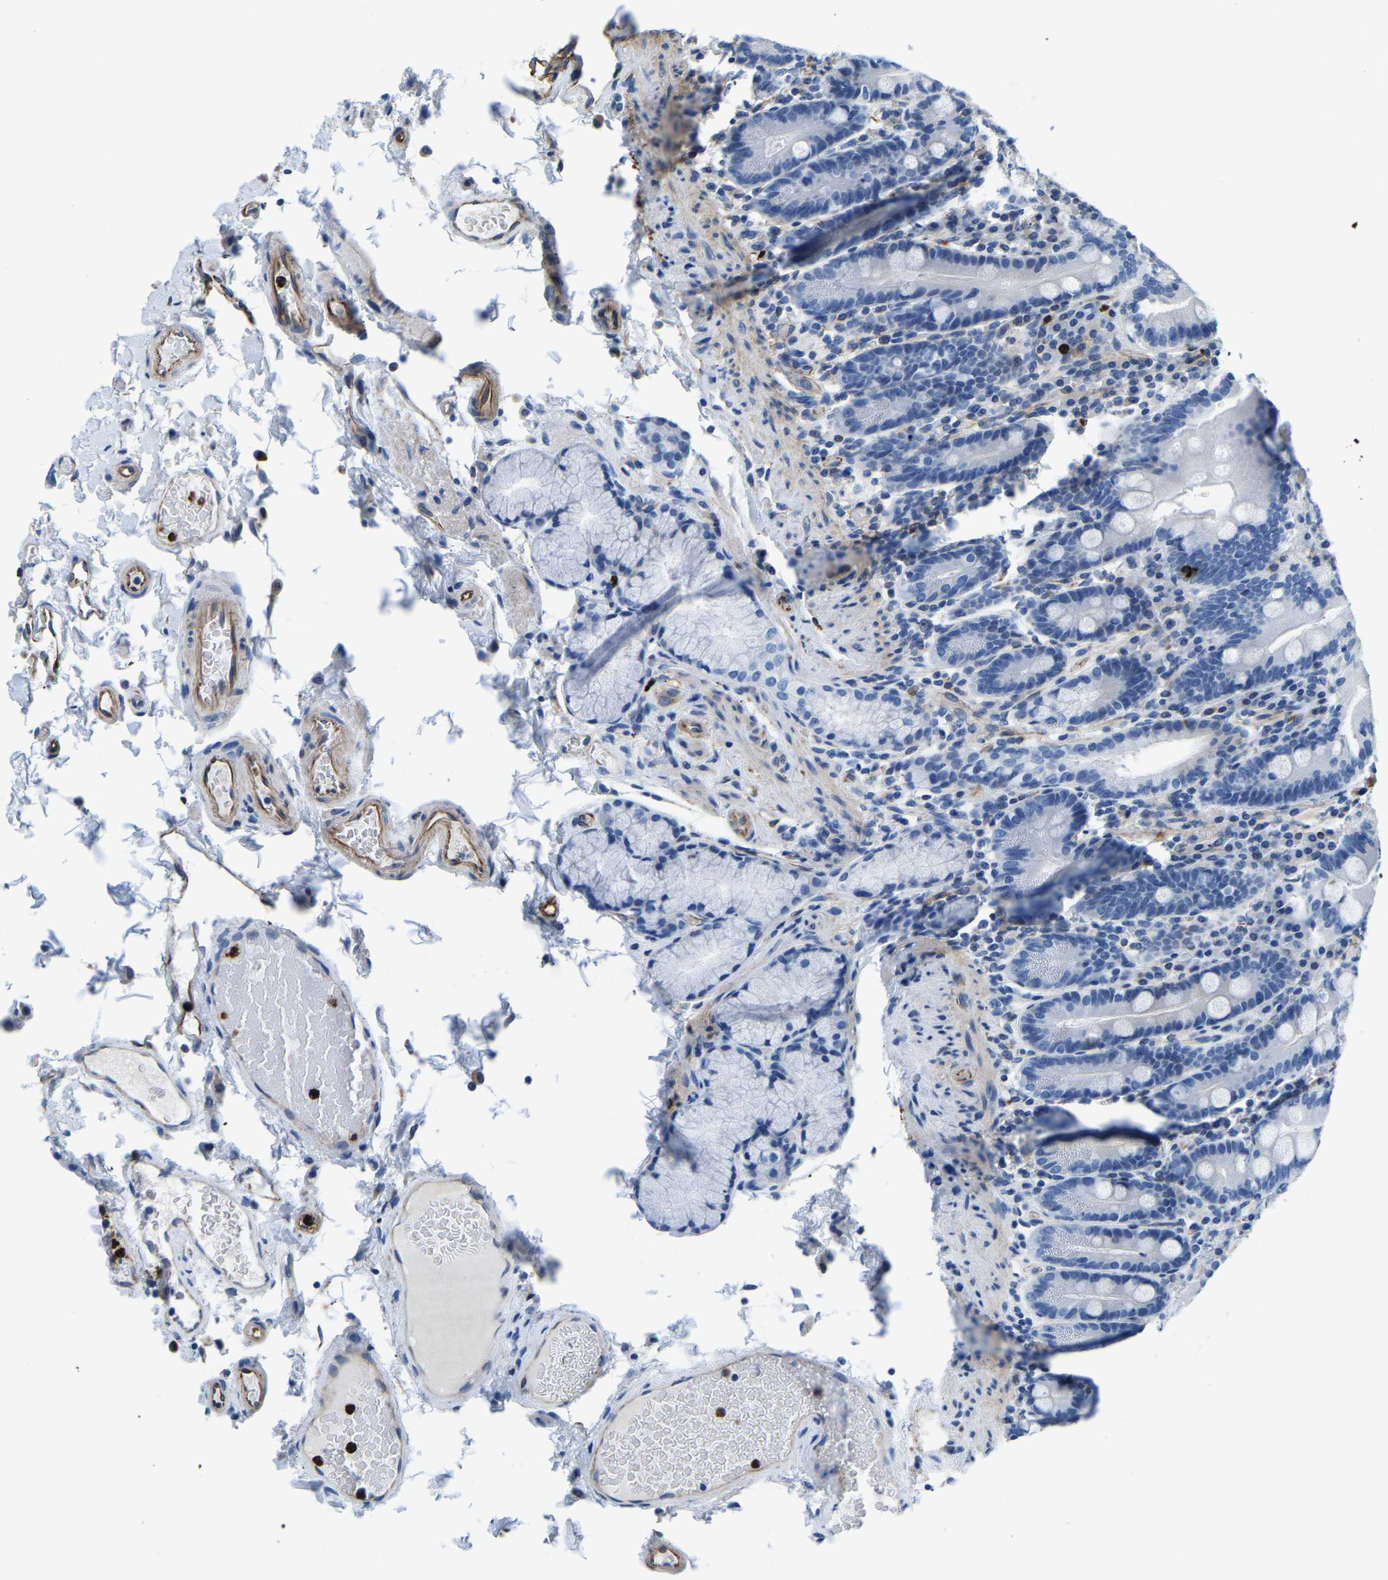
{"staining": {"intensity": "negative", "quantity": "none", "location": "none"}, "tissue": "duodenum", "cell_type": "Glandular cells", "image_type": "normal", "snomed": [{"axis": "morphology", "description": "Normal tissue, NOS"}, {"axis": "topography", "description": "Small intestine, NOS"}], "caption": "Duodenum stained for a protein using immunohistochemistry (IHC) demonstrates no expression glandular cells.", "gene": "MS4A3", "patient": {"sex": "female", "age": 71}}